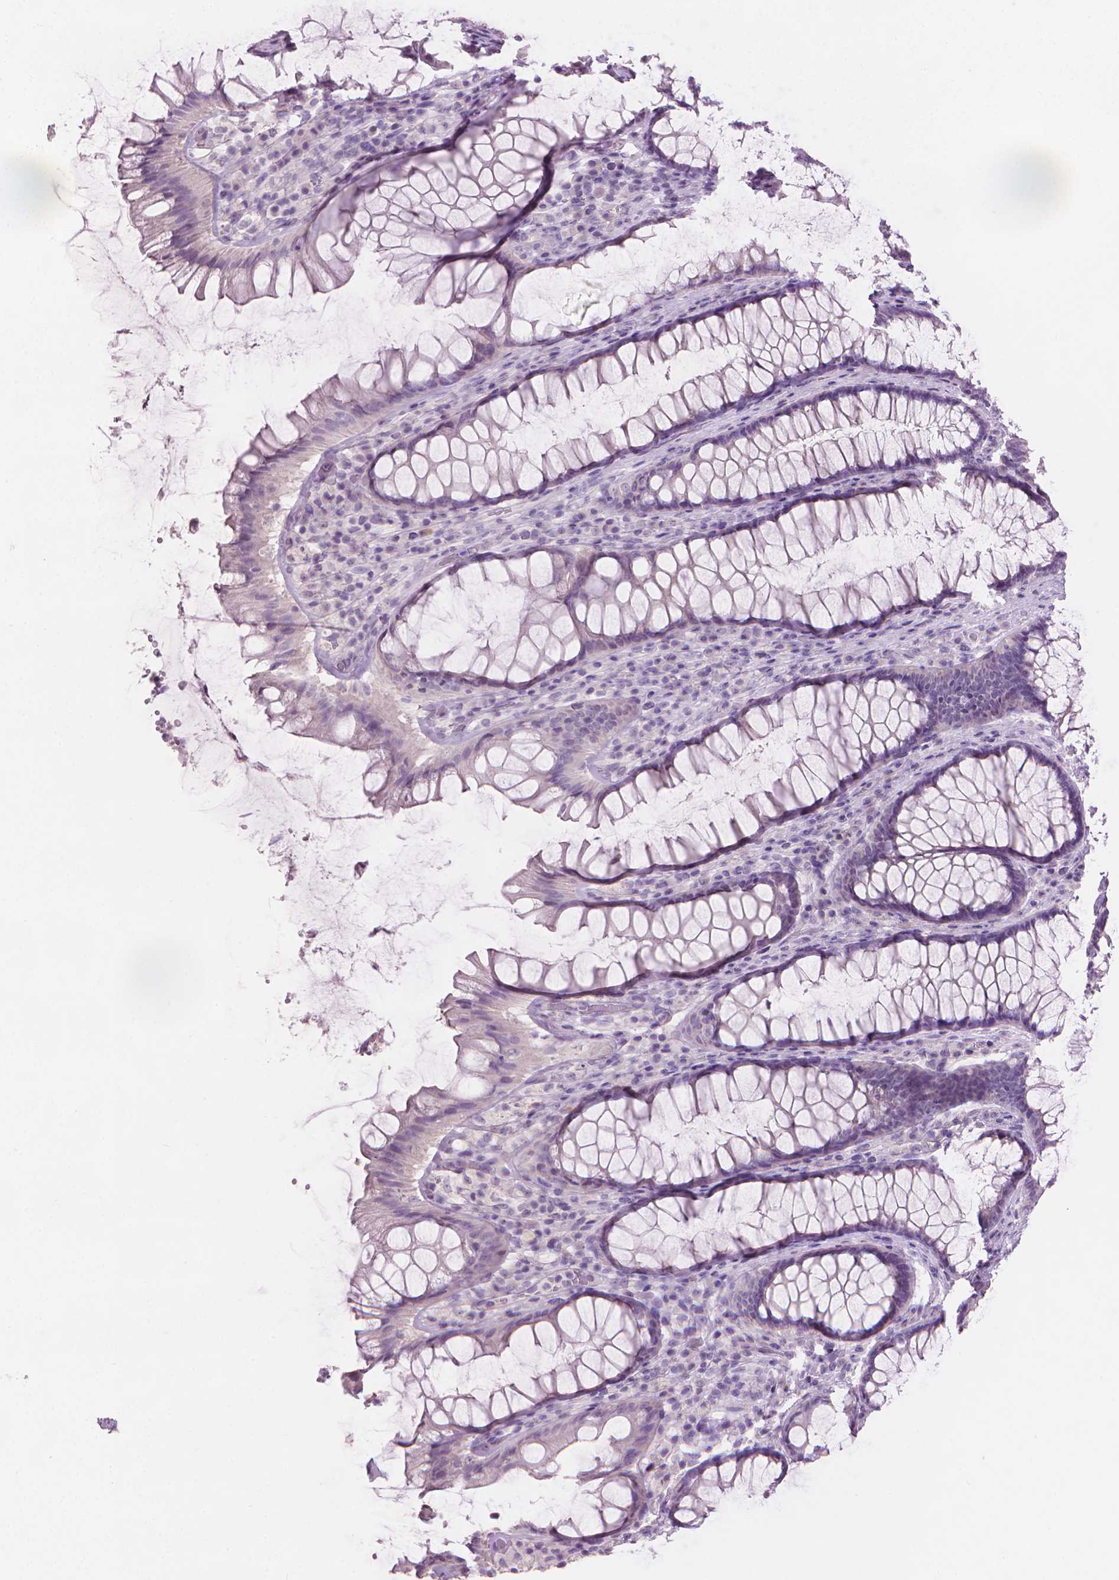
{"staining": {"intensity": "negative", "quantity": "none", "location": "none"}, "tissue": "rectum", "cell_type": "Glandular cells", "image_type": "normal", "snomed": [{"axis": "morphology", "description": "Normal tissue, NOS"}, {"axis": "topography", "description": "Rectum"}], "caption": "High power microscopy micrograph of an immunohistochemistry histopathology image of unremarkable rectum, revealing no significant expression in glandular cells.", "gene": "MLANA", "patient": {"sex": "male", "age": 72}}